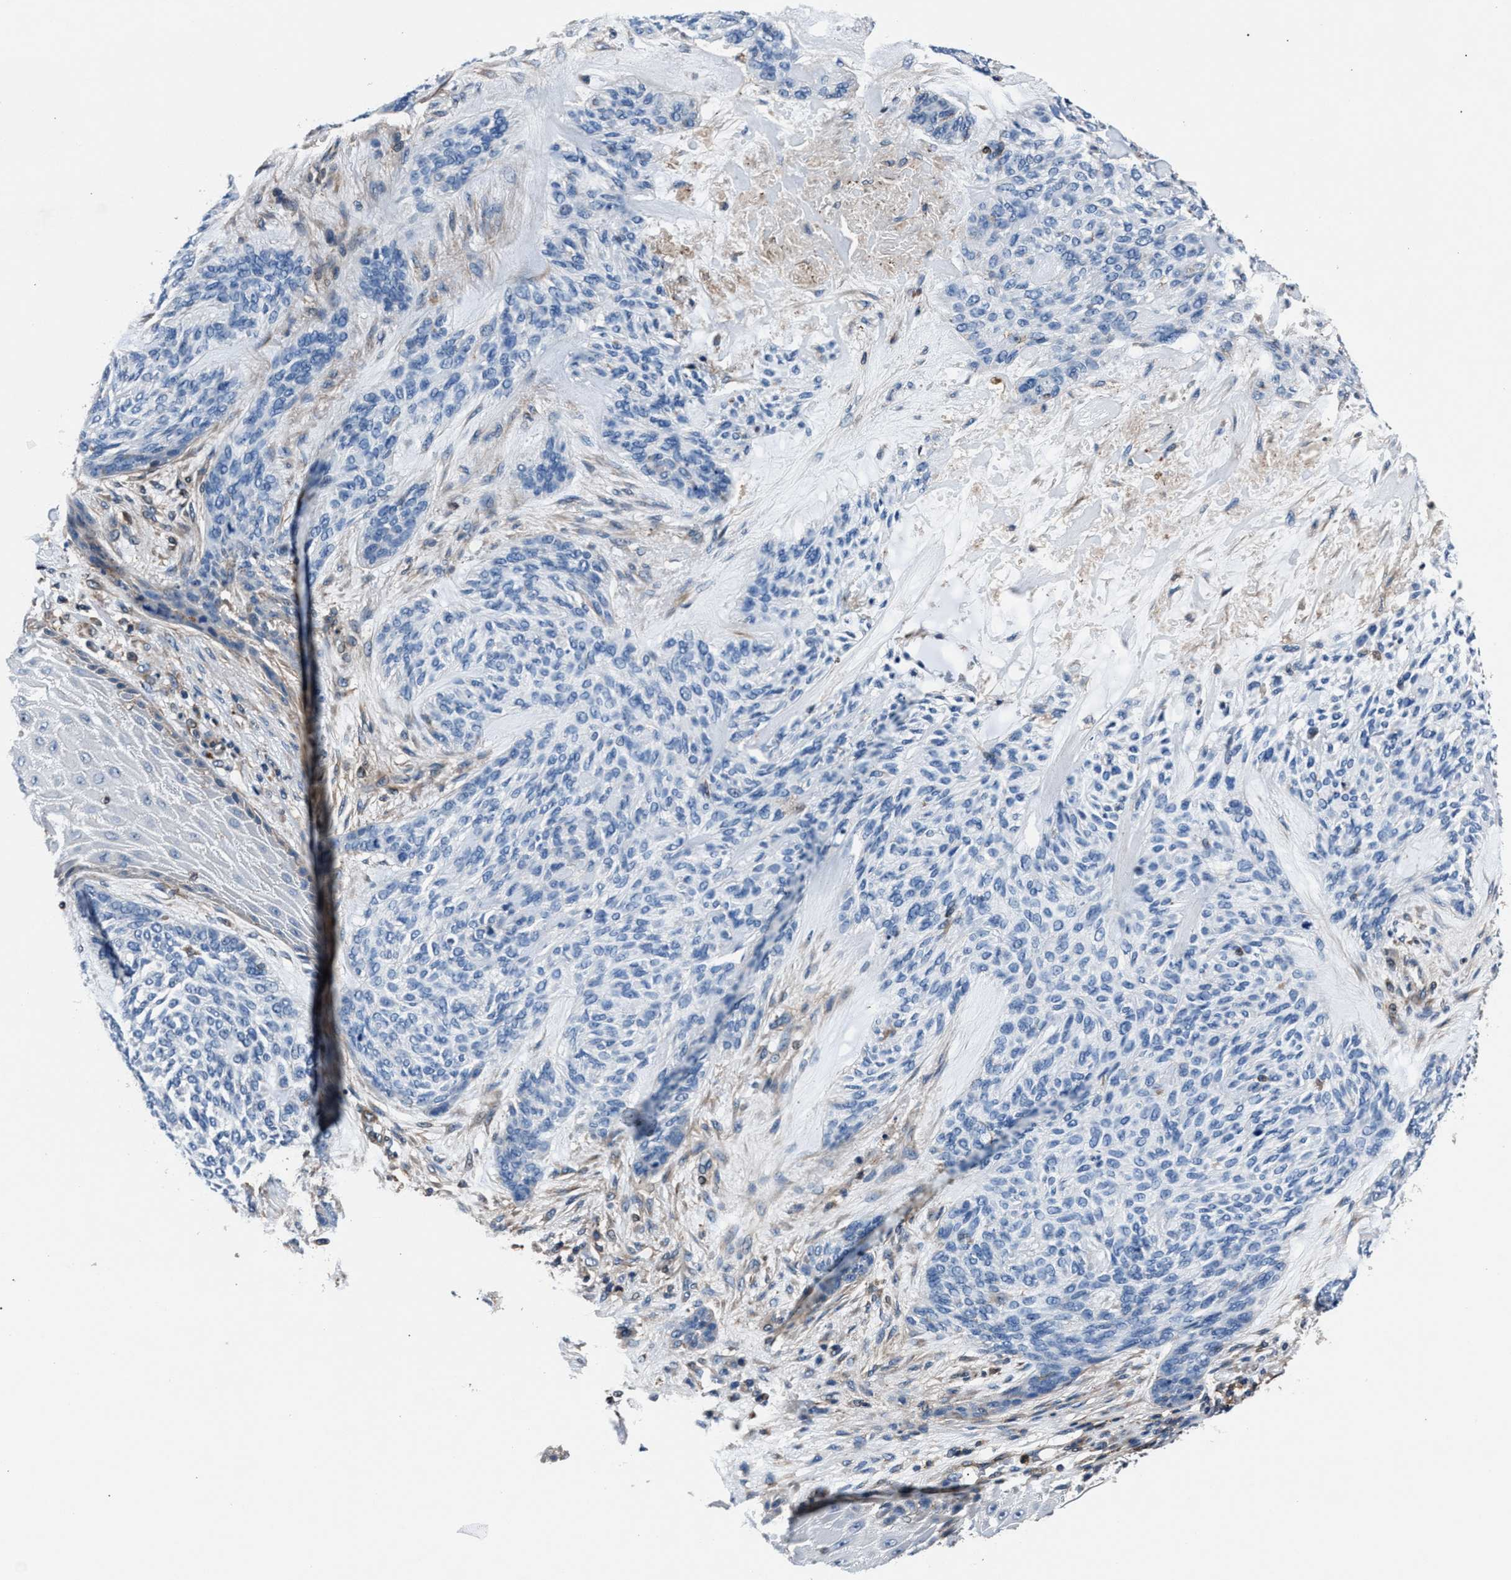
{"staining": {"intensity": "negative", "quantity": "none", "location": "none"}, "tissue": "skin cancer", "cell_type": "Tumor cells", "image_type": "cancer", "snomed": [{"axis": "morphology", "description": "Basal cell carcinoma"}, {"axis": "topography", "description": "Skin"}], "caption": "There is no significant expression in tumor cells of skin basal cell carcinoma.", "gene": "MFSD11", "patient": {"sex": "male", "age": 55}}